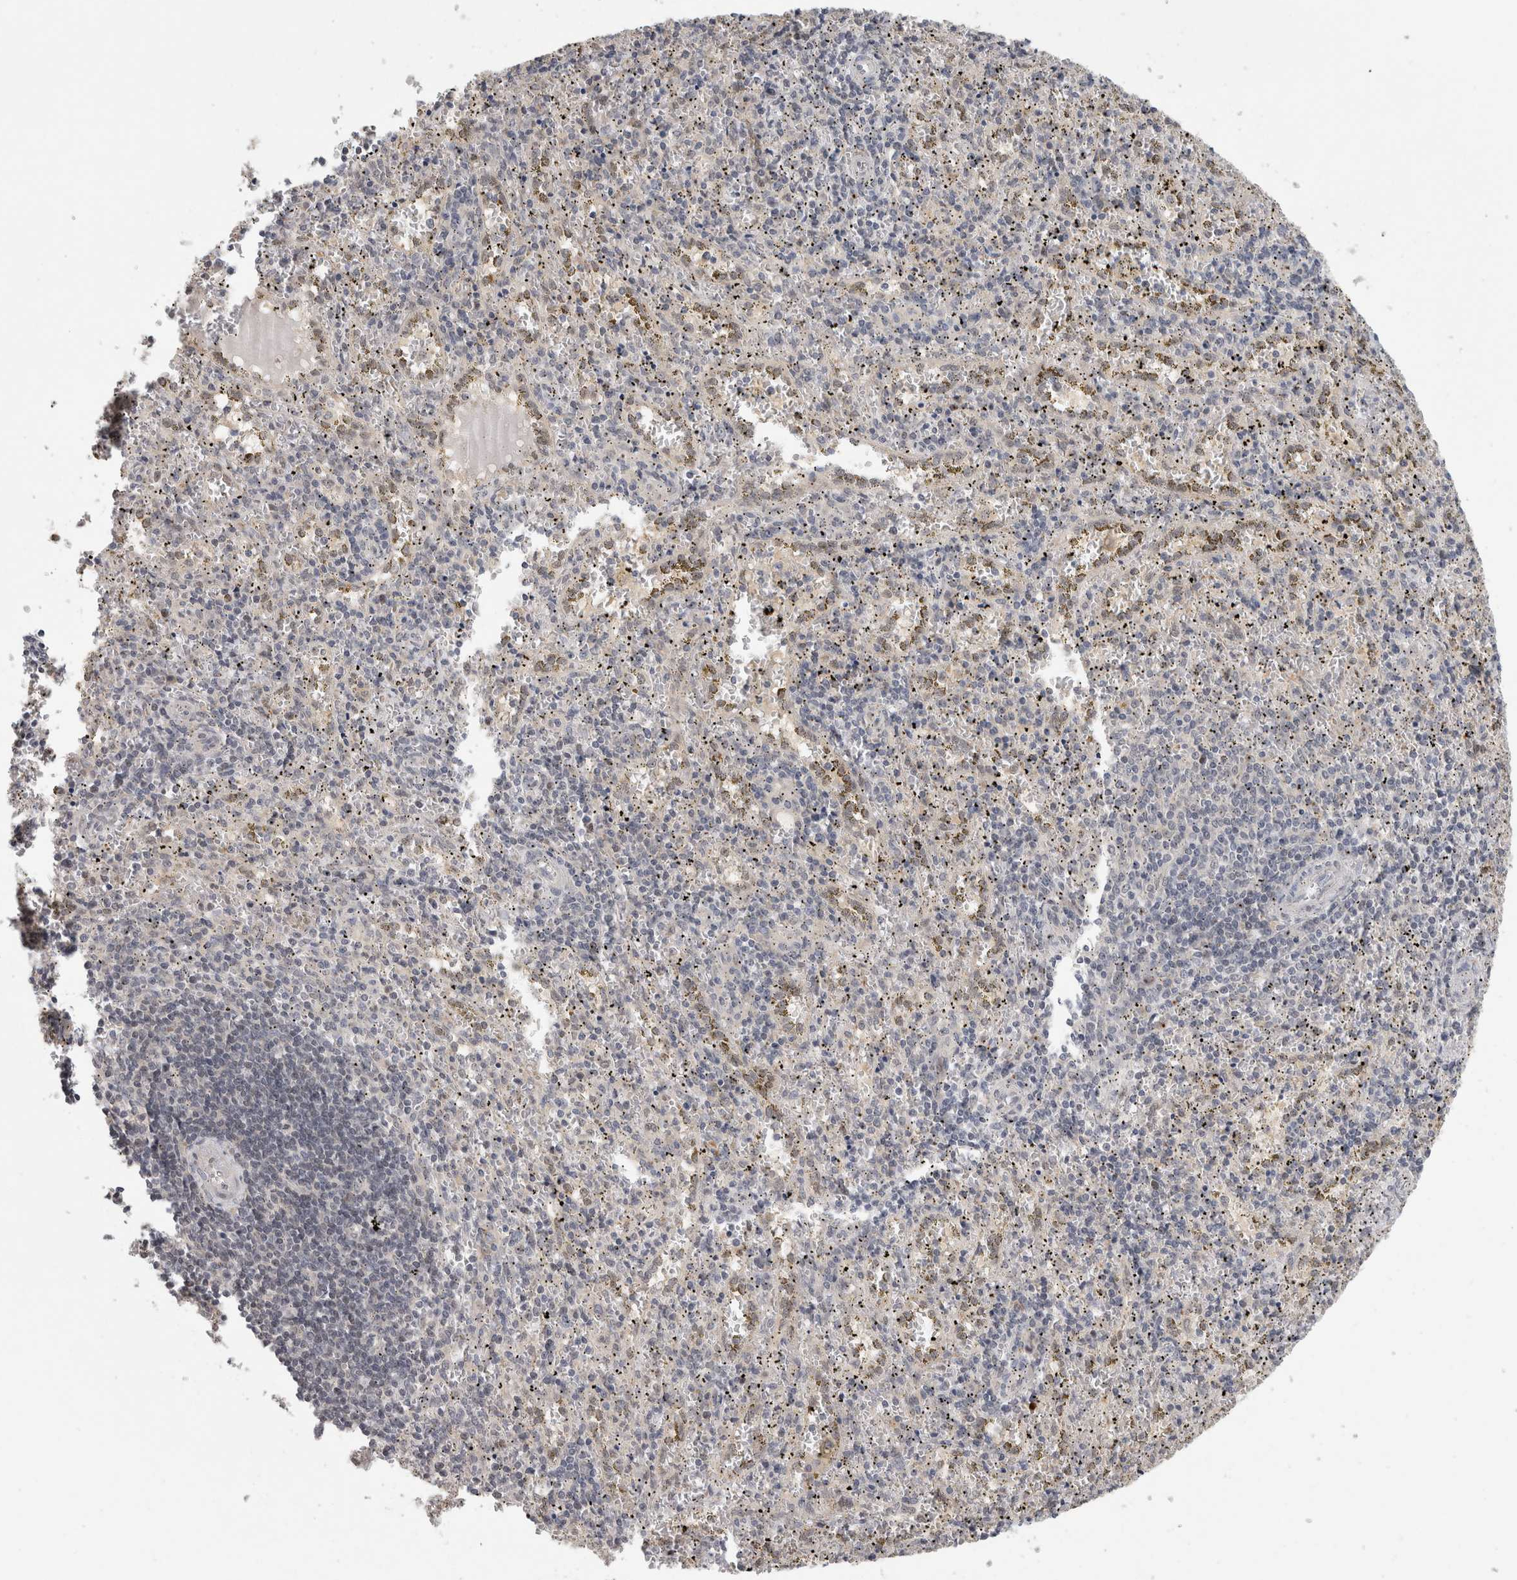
{"staining": {"intensity": "negative", "quantity": "none", "location": "none"}, "tissue": "spleen", "cell_type": "Cells in red pulp", "image_type": "normal", "snomed": [{"axis": "morphology", "description": "Normal tissue, NOS"}, {"axis": "topography", "description": "Spleen"}], "caption": "Image shows no protein expression in cells in red pulp of unremarkable spleen.", "gene": "PIGP", "patient": {"sex": "male", "age": 11}}